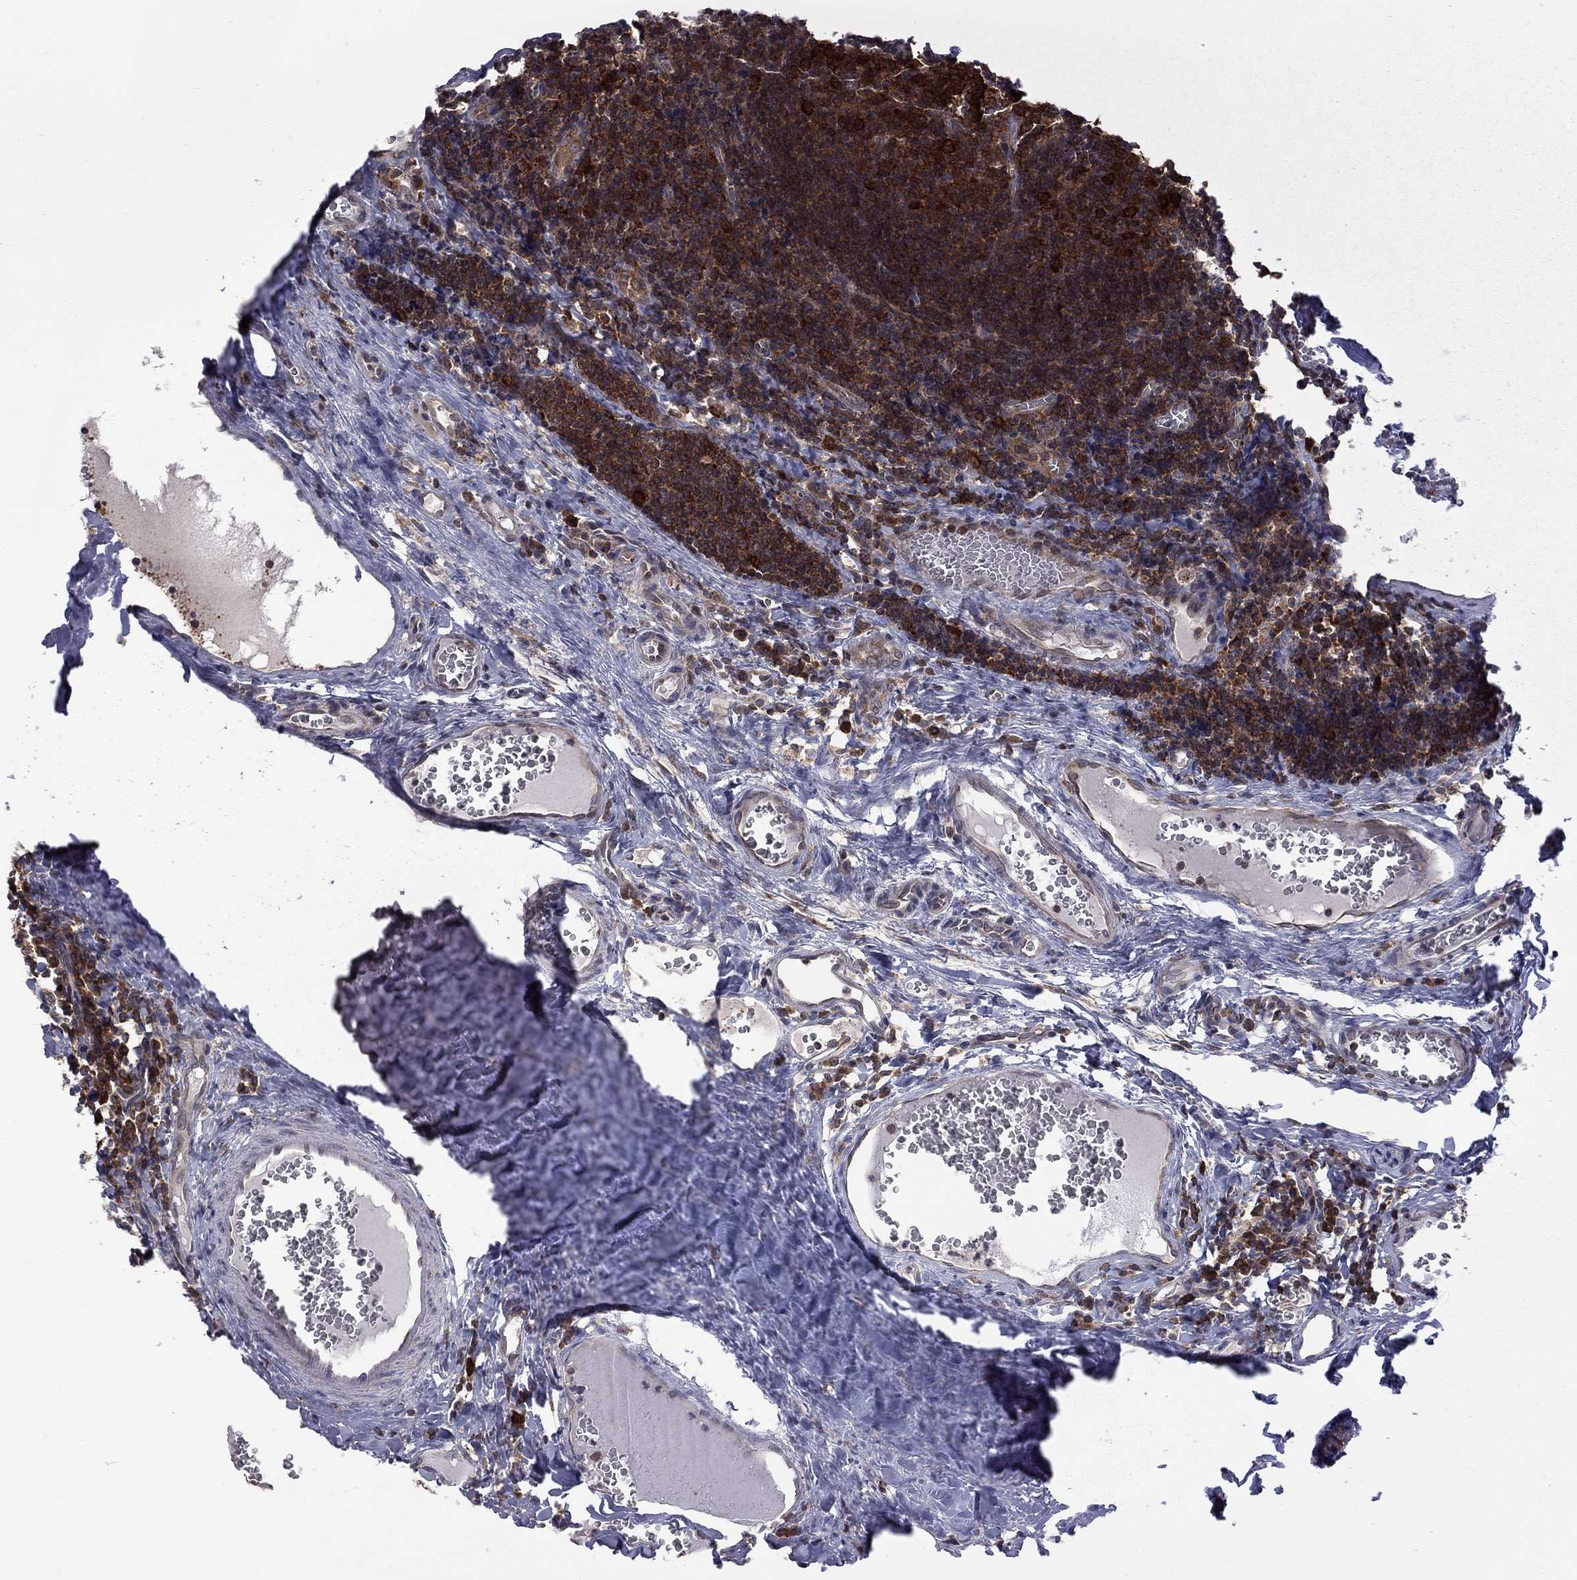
{"staining": {"intensity": "strong", "quantity": ">75%", "location": "cytoplasmic/membranous"}, "tissue": "tonsil", "cell_type": "Germinal center cells", "image_type": "normal", "snomed": [{"axis": "morphology", "description": "Normal tissue, NOS"}, {"axis": "morphology", "description": "Inflammation, NOS"}, {"axis": "topography", "description": "Tonsil"}], "caption": "Brown immunohistochemical staining in benign human tonsil shows strong cytoplasmic/membranous positivity in approximately >75% of germinal center cells. The protein is shown in brown color, while the nuclei are stained blue.", "gene": "NAA50", "patient": {"sex": "female", "age": 31}}